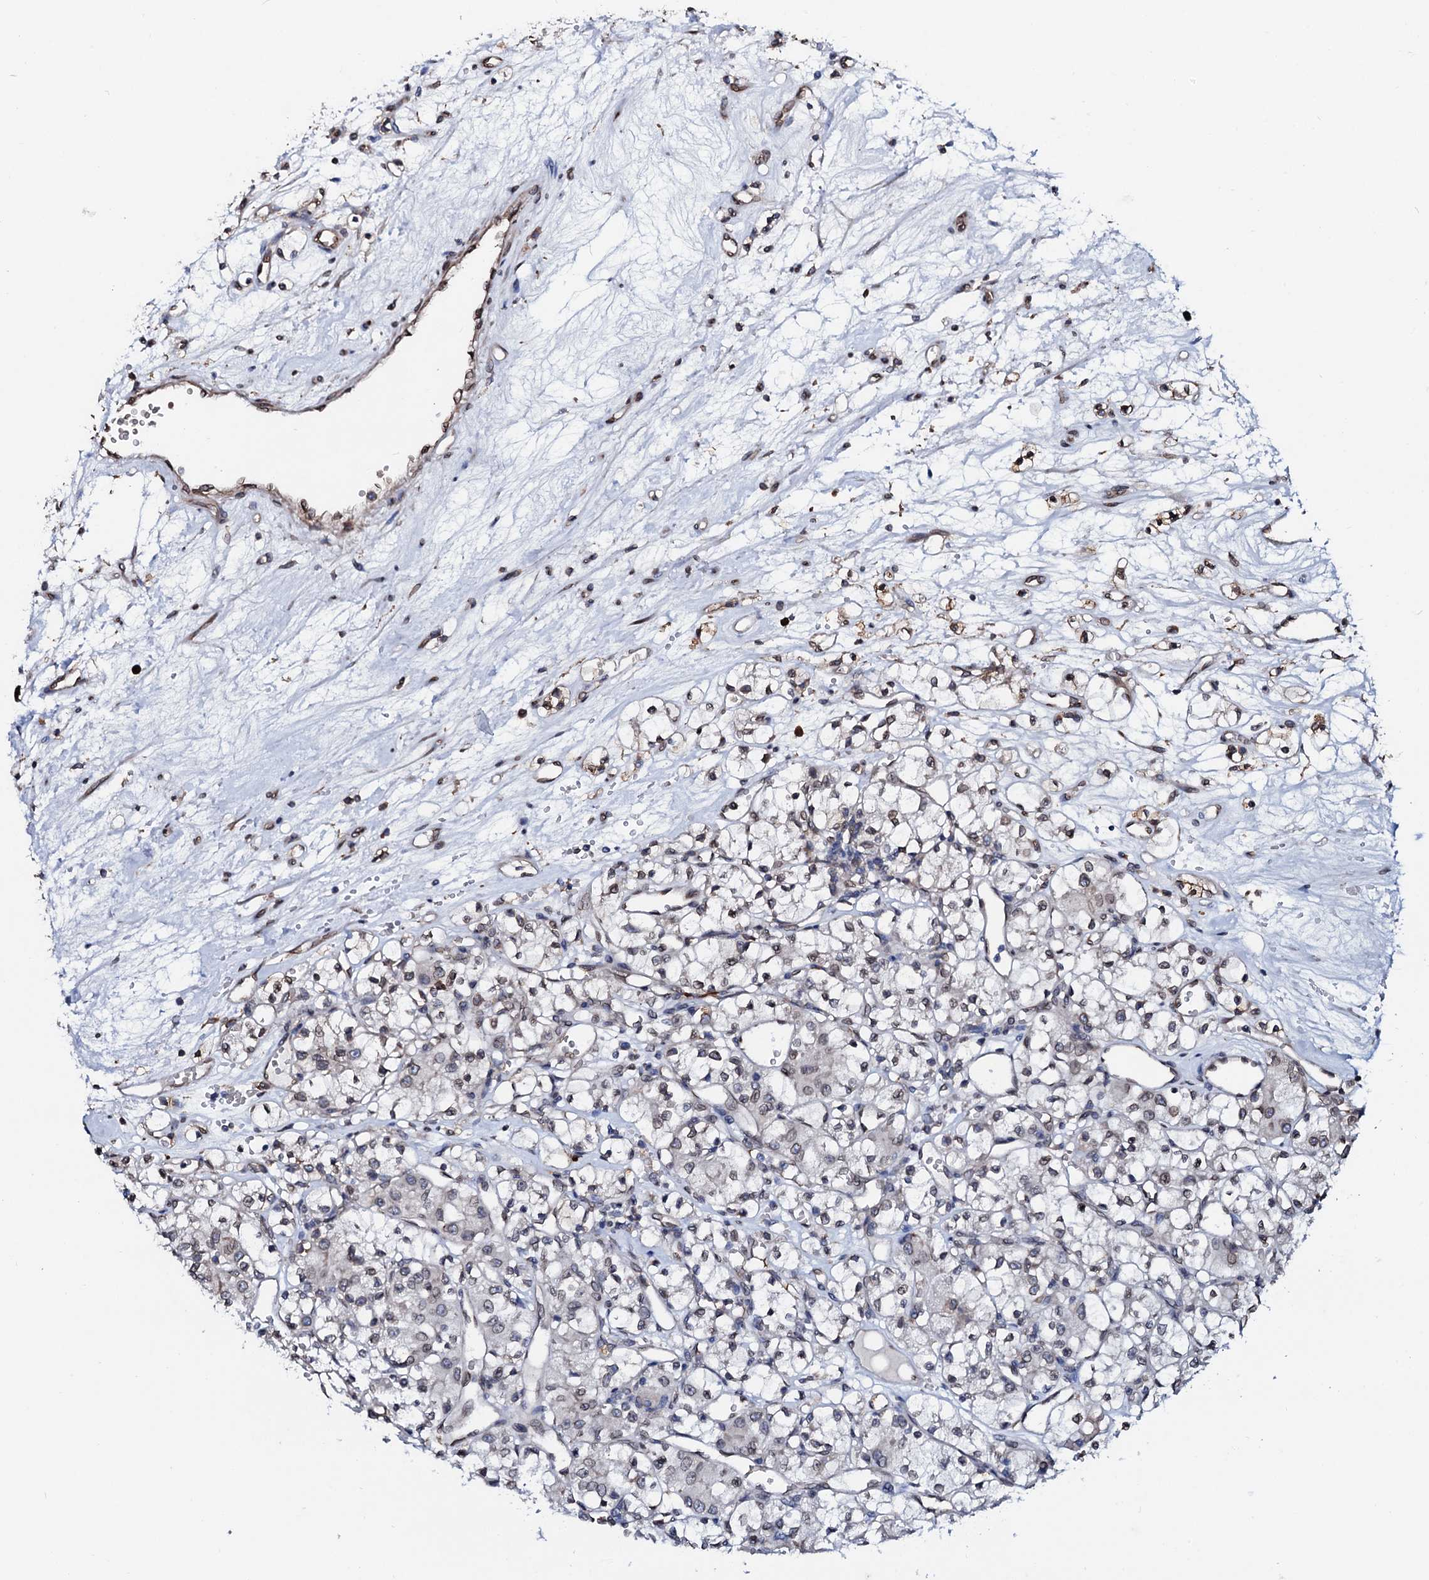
{"staining": {"intensity": "weak", "quantity": "<25%", "location": "cytoplasmic/membranous,nuclear"}, "tissue": "renal cancer", "cell_type": "Tumor cells", "image_type": "cancer", "snomed": [{"axis": "morphology", "description": "Adenocarcinoma, NOS"}, {"axis": "topography", "description": "Kidney"}], "caption": "A high-resolution photomicrograph shows immunohistochemistry staining of renal adenocarcinoma, which displays no significant positivity in tumor cells.", "gene": "NRP2", "patient": {"sex": "female", "age": 59}}